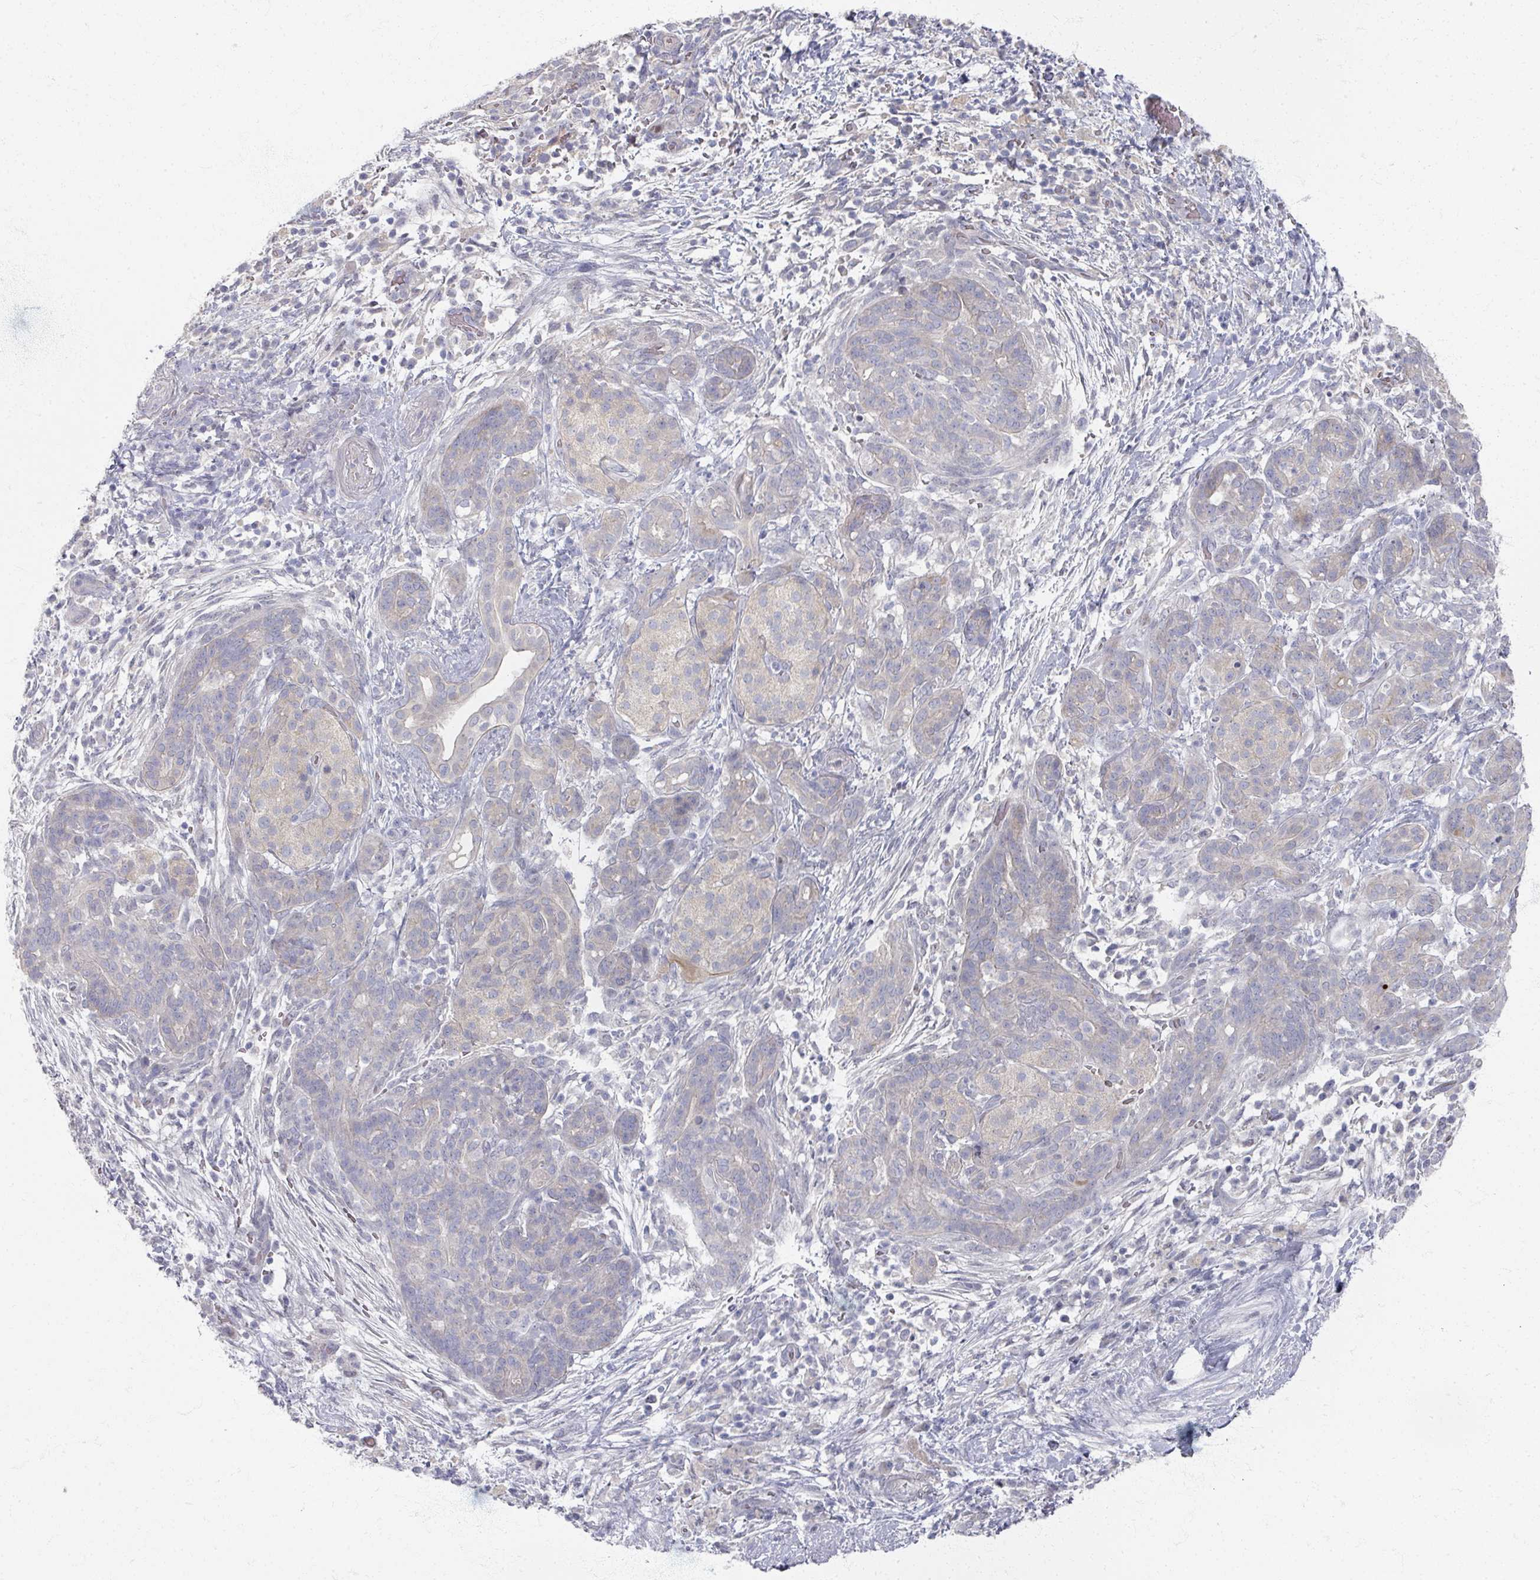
{"staining": {"intensity": "negative", "quantity": "none", "location": "none"}, "tissue": "pancreatic cancer", "cell_type": "Tumor cells", "image_type": "cancer", "snomed": [{"axis": "morphology", "description": "Adenocarcinoma, NOS"}, {"axis": "topography", "description": "Pancreas"}], "caption": "Immunohistochemistry (IHC) photomicrograph of adenocarcinoma (pancreatic) stained for a protein (brown), which shows no expression in tumor cells.", "gene": "TTYH3", "patient": {"sex": "male", "age": 44}}